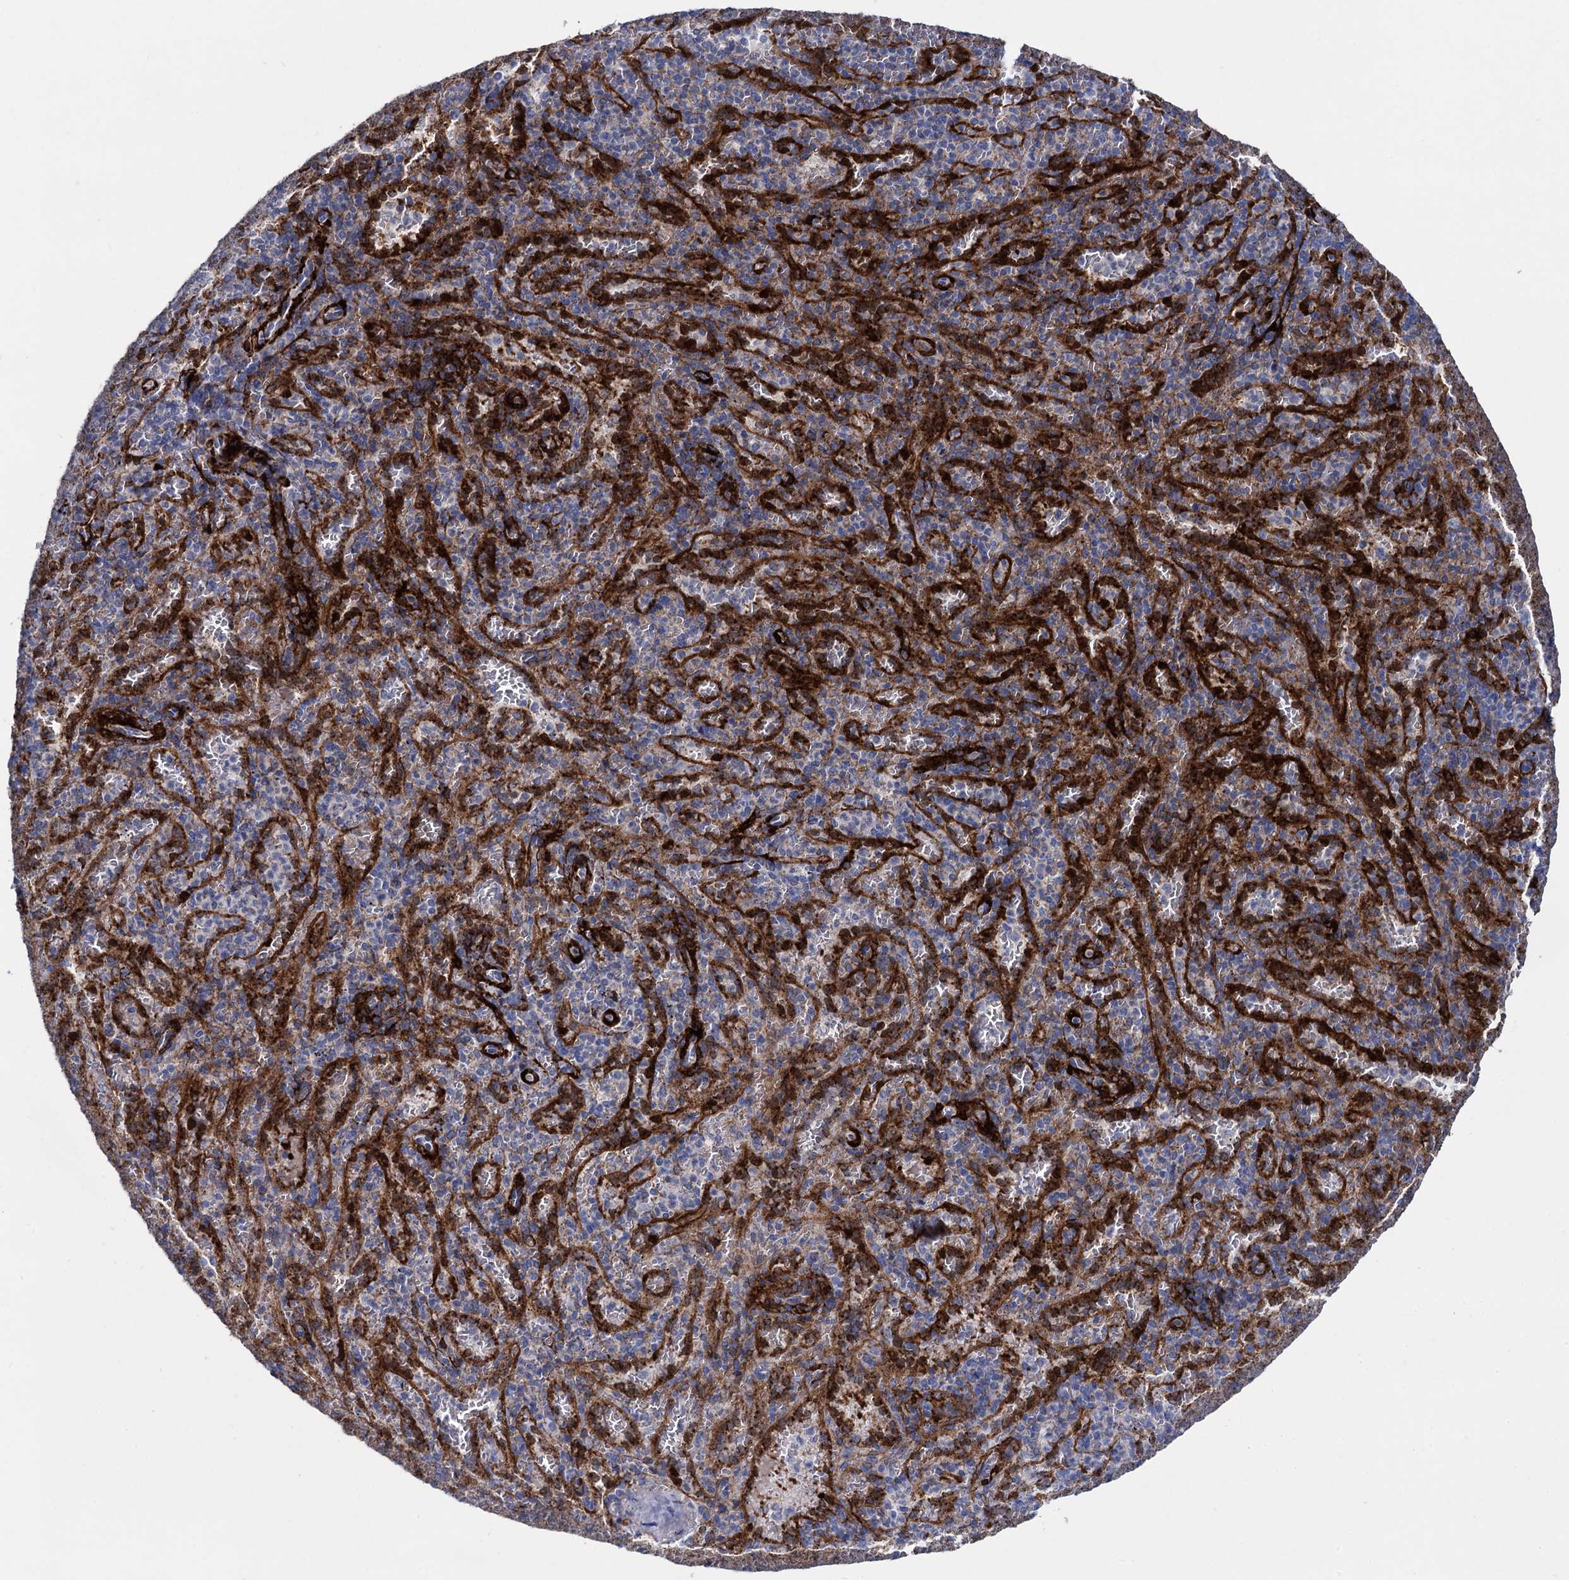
{"staining": {"intensity": "negative", "quantity": "none", "location": "none"}, "tissue": "spleen", "cell_type": "Cells in red pulp", "image_type": "normal", "snomed": [{"axis": "morphology", "description": "Normal tissue, NOS"}, {"axis": "topography", "description": "Spleen"}], "caption": "DAB immunohistochemical staining of unremarkable spleen reveals no significant positivity in cells in red pulp.", "gene": "SNCG", "patient": {"sex": "female", "age": 21}}